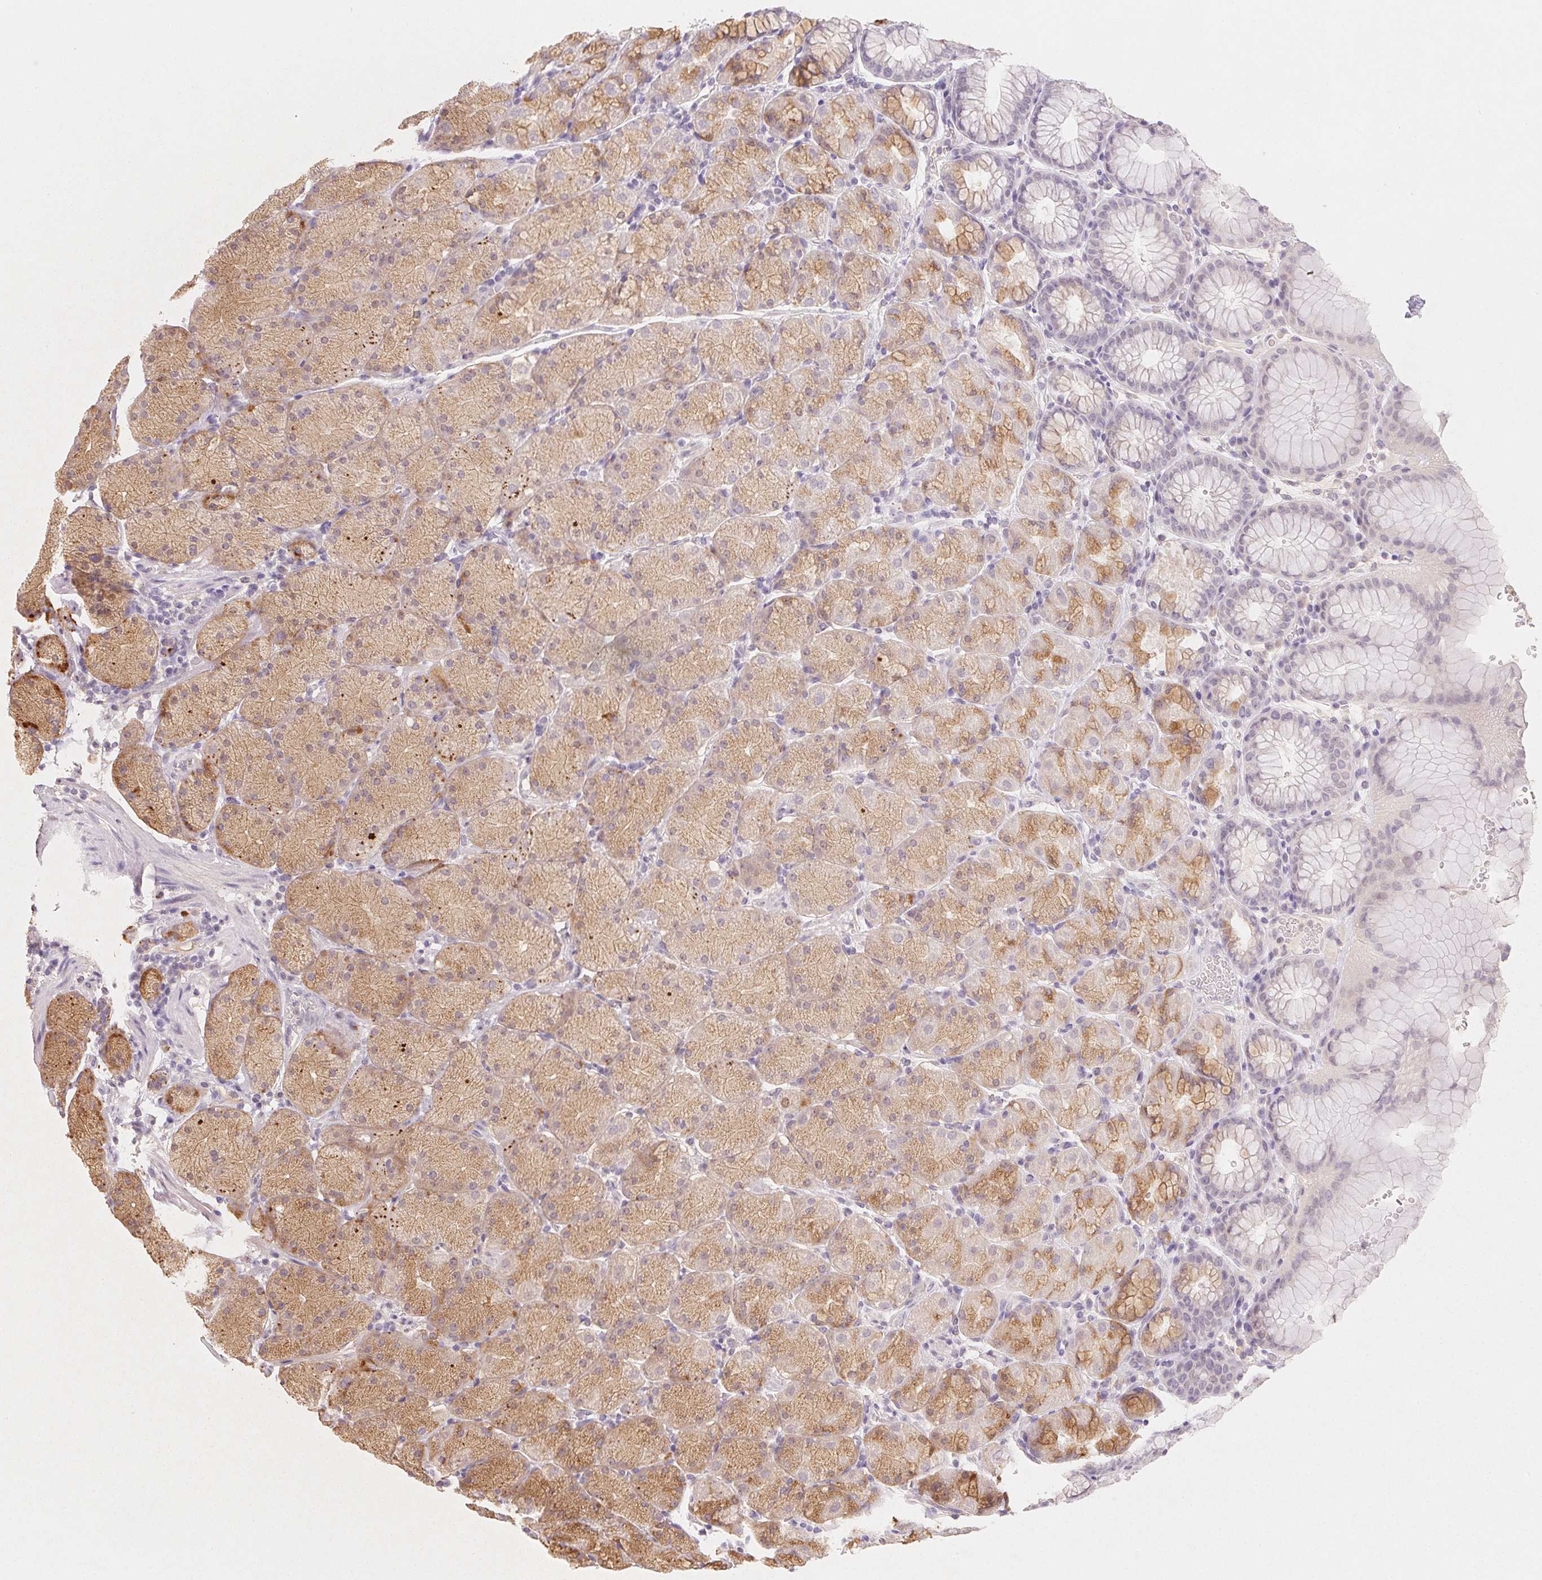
{"staining": {"intensity": "weak", "quantity": "25%-75%", "location": "cytoplasmic/membranous,nuclear"}, "tissue": "stomach", "cell_type": "Glandular cells", "image_type": "normal", "snomed": [{"axis": "morphology", "description": "Normal tissue, NOS"}, {"axis": "topography", "description": "Stomach, upper"}, {"axis": "topography", "description": "Stomach"}], "caption": "Glandular cells display low levels of weak cytoplasmic/membranous,nuclear staining in approximately 25%-75% of cells in unremarkable stomach. The protein is shown in brown color, while the nuclei are stained blue.", "gene": "SLC6A18", "patient": {"sex": "male", "age": 76}}